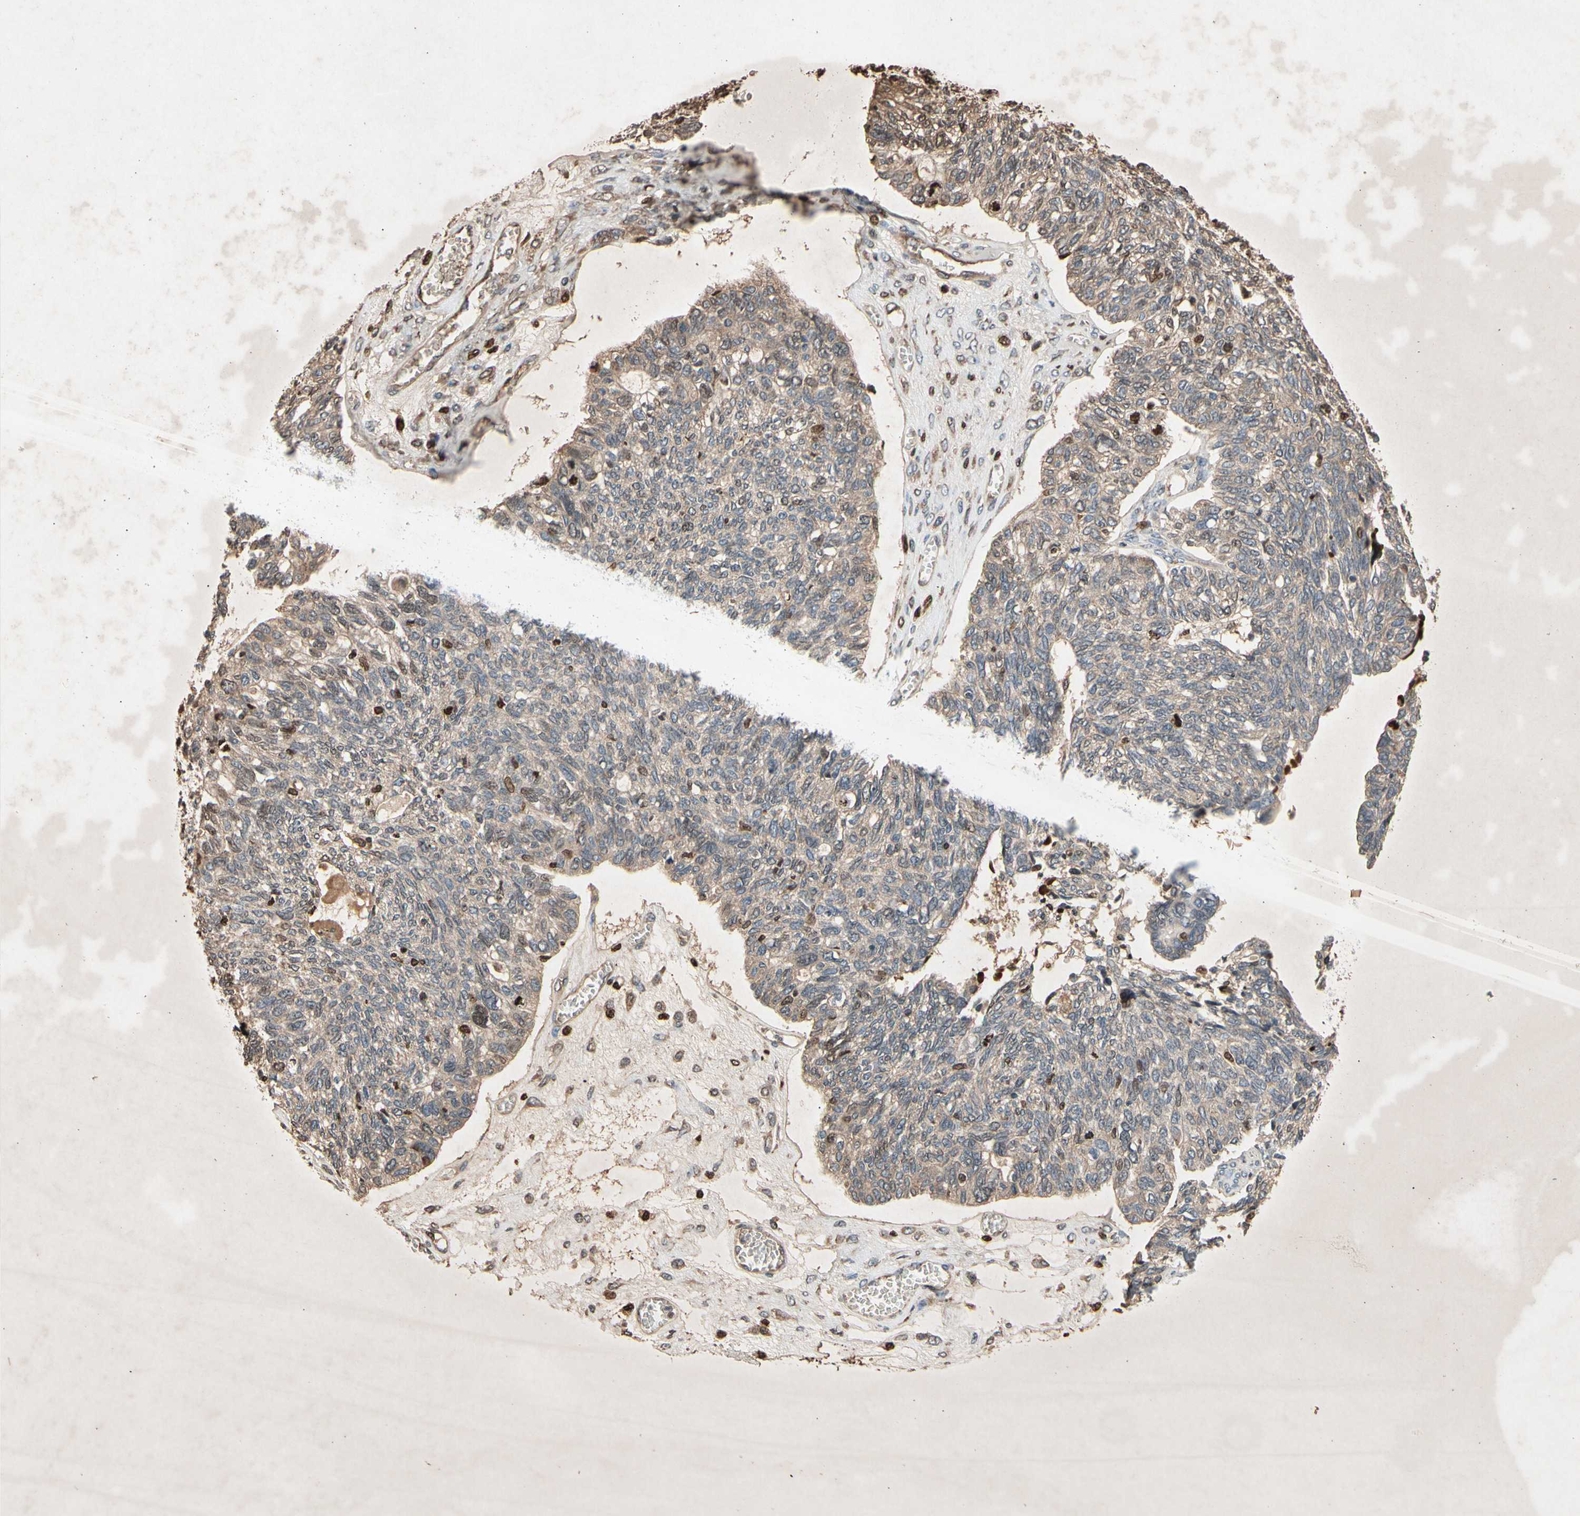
{"staining": {"intensity": "moderate", "quantity": ">75%", "location": "cytoplasmic/membranous"}, "tissue": "ovarian cancer", "cell_type": "Tumor cells", "image_type": "cancer", "snomed": [{"axis": "morphology", "description": "Cystadenocarcinoma, serous, NOS"}, {"axis": "topography", "description": "Ovary"}], "caption": "Brown immunohistochemical staining in ovarian cancer (serous cystadenocarcinoma) reveals moderate cytoplasmic/membranous expression in about >75% of tumor cells.", "gene": "PRDX4", "patient": {"sex": "female", "age": 79}}